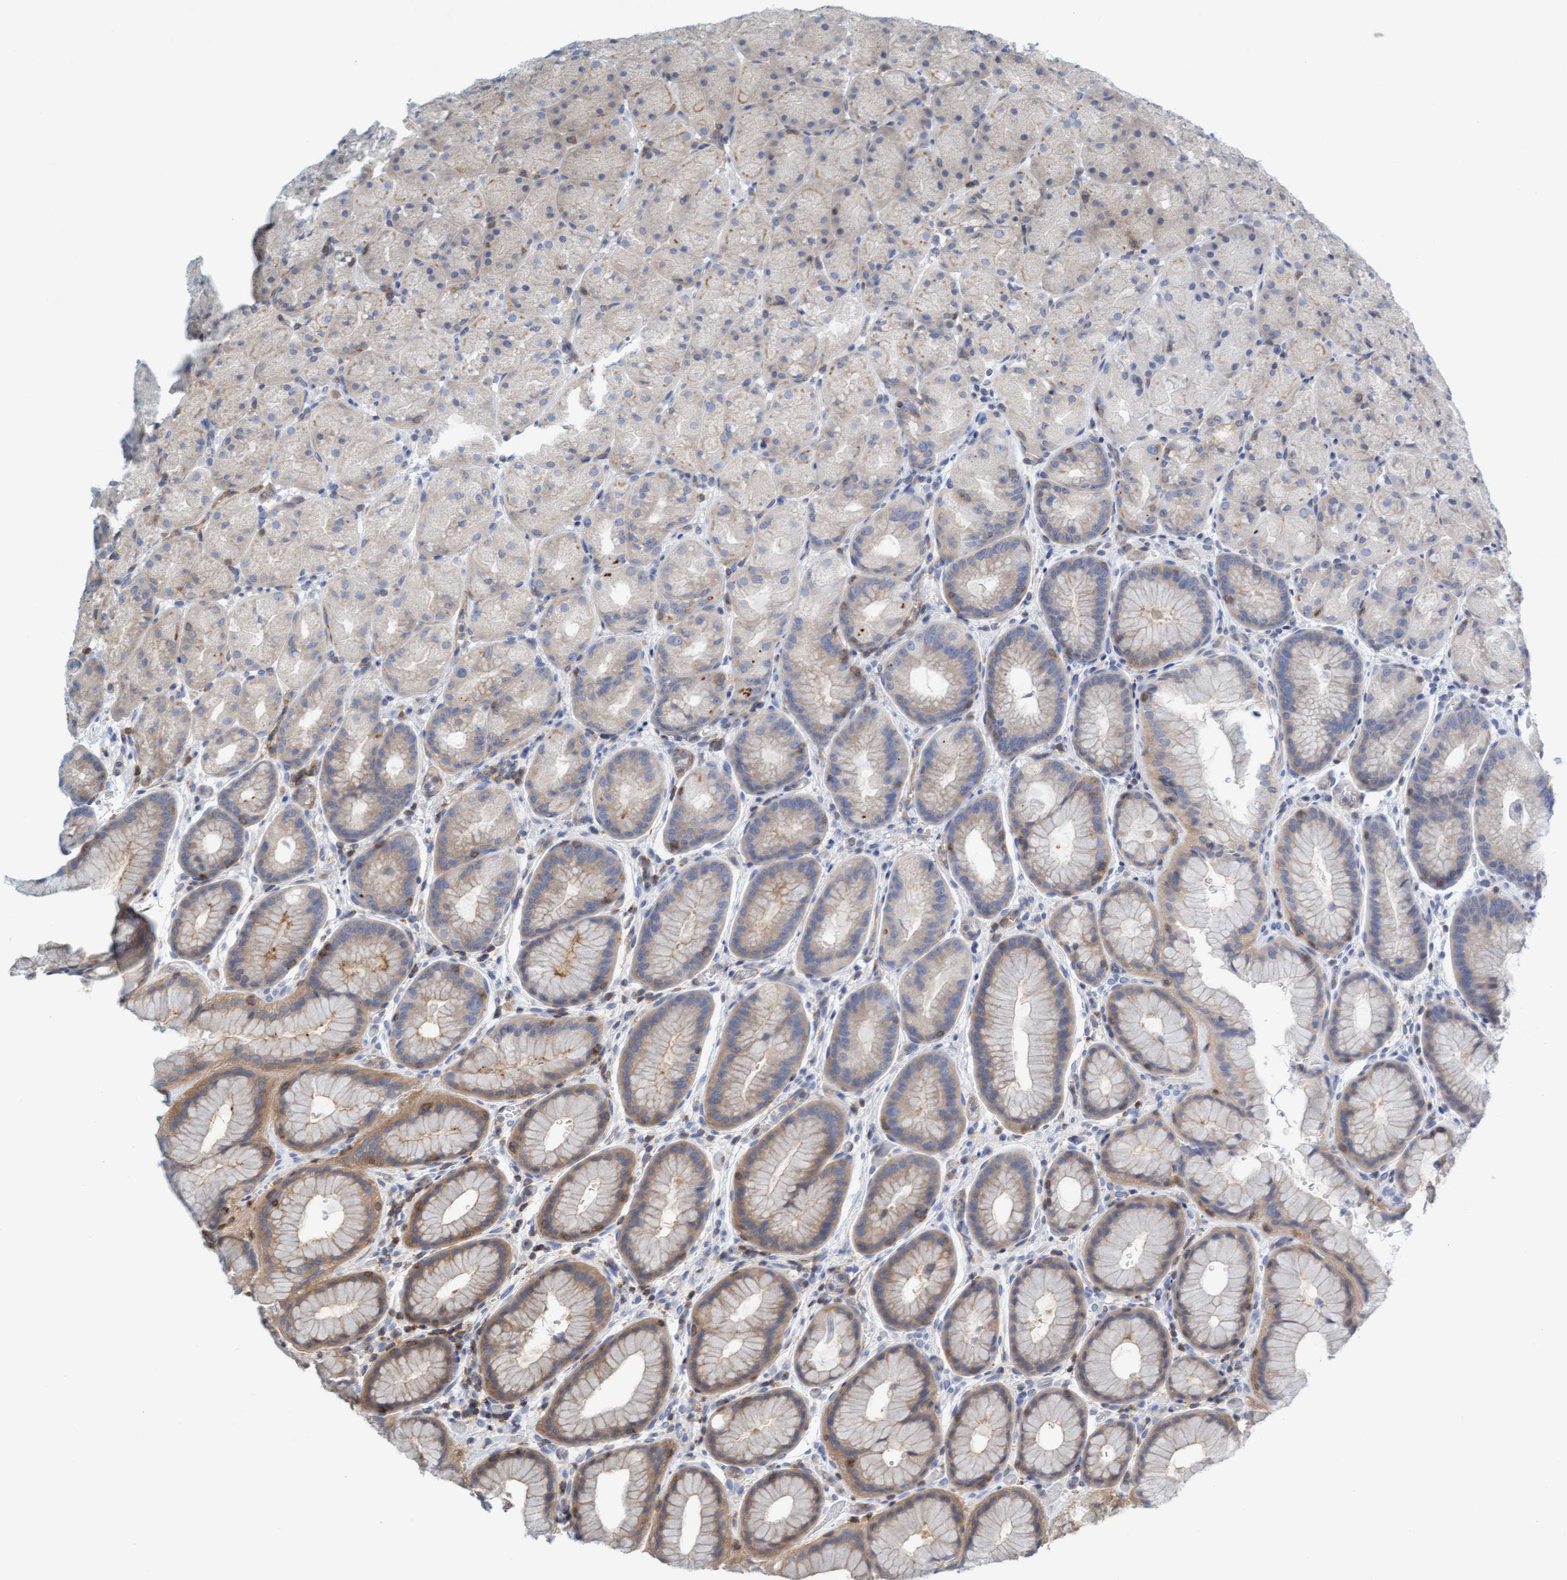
{"staining": {"intensity": "weak", "quantity": "25%-75%", "location": "cytoplasmic/membranous"}, "tissue": "stomach", "cell_type": "Glandular cells", "image_type": "normal", "snomed": [{"axis": "morphology", "description": "Normal tissue, NOS"}, {"axis": "topography", "description": "Stomach, upper"}, {"axis": "topography", "description": "Stomach"}], "caption": "Protein expression analysis of normal human stomach reveals weak cytoplasmic/membranous expression in about 25%-75% of glandular cells.", "gene": "PRKD2", "patient": {"sex": "male", "age": 48}}